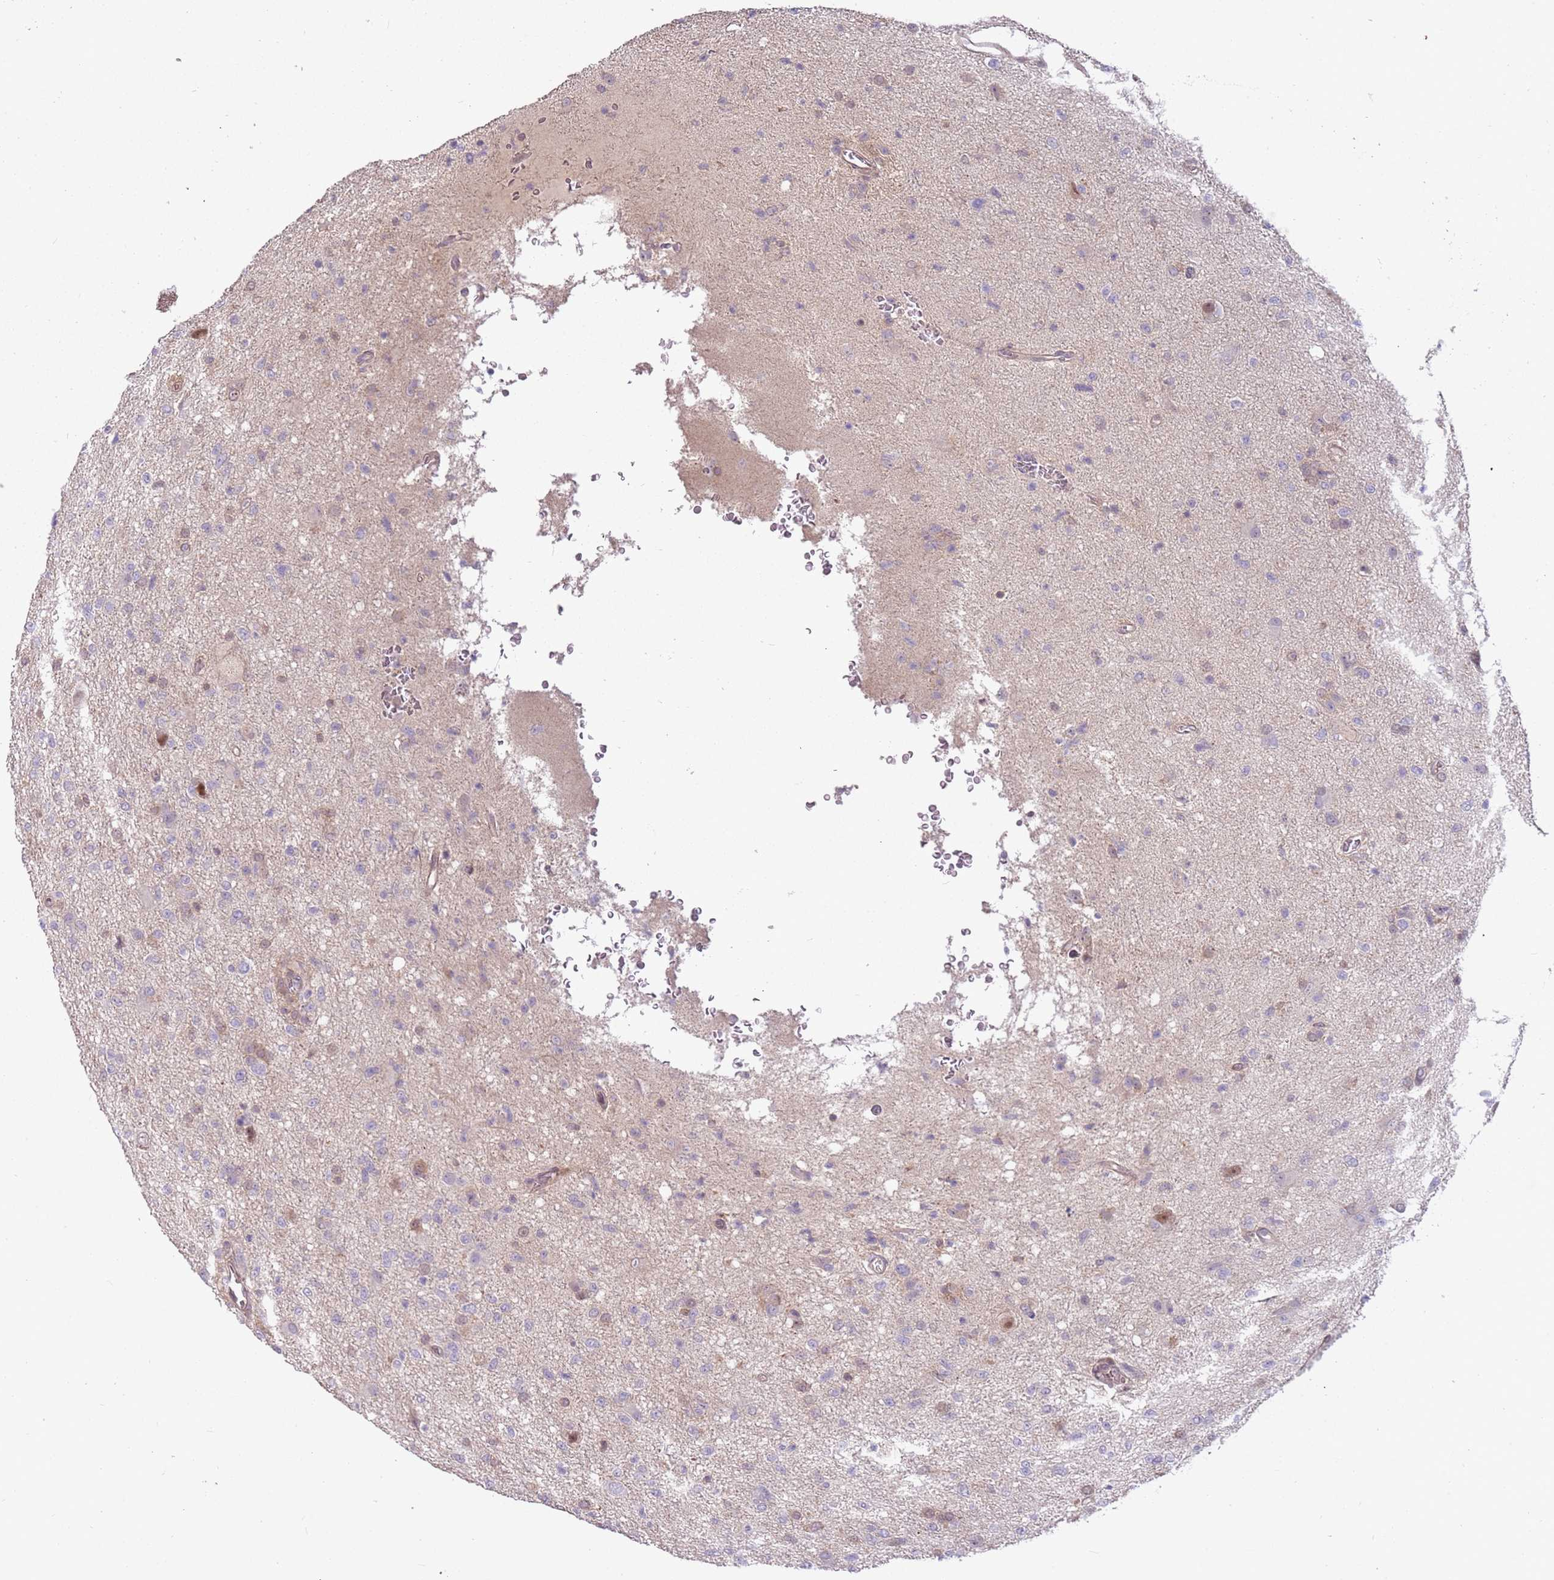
{"staining": {"intensity": "negative", "quantity": "none", "location": "none"}, "tissue": "glioma", "cell_type": "Tumor cells", "image_type": "cancer", "snomed": [{"axis": "morphology", "description": "Glioma, malignant, High grade"}, {"axis": "topography", "description": "Brain"}], "caption": "Human glioma stained for a protein using immunohistochemistry exhibits no staining in tumor cells.", "gene": "GSTO2", "patient": {"sex": "female", "age": 57}}